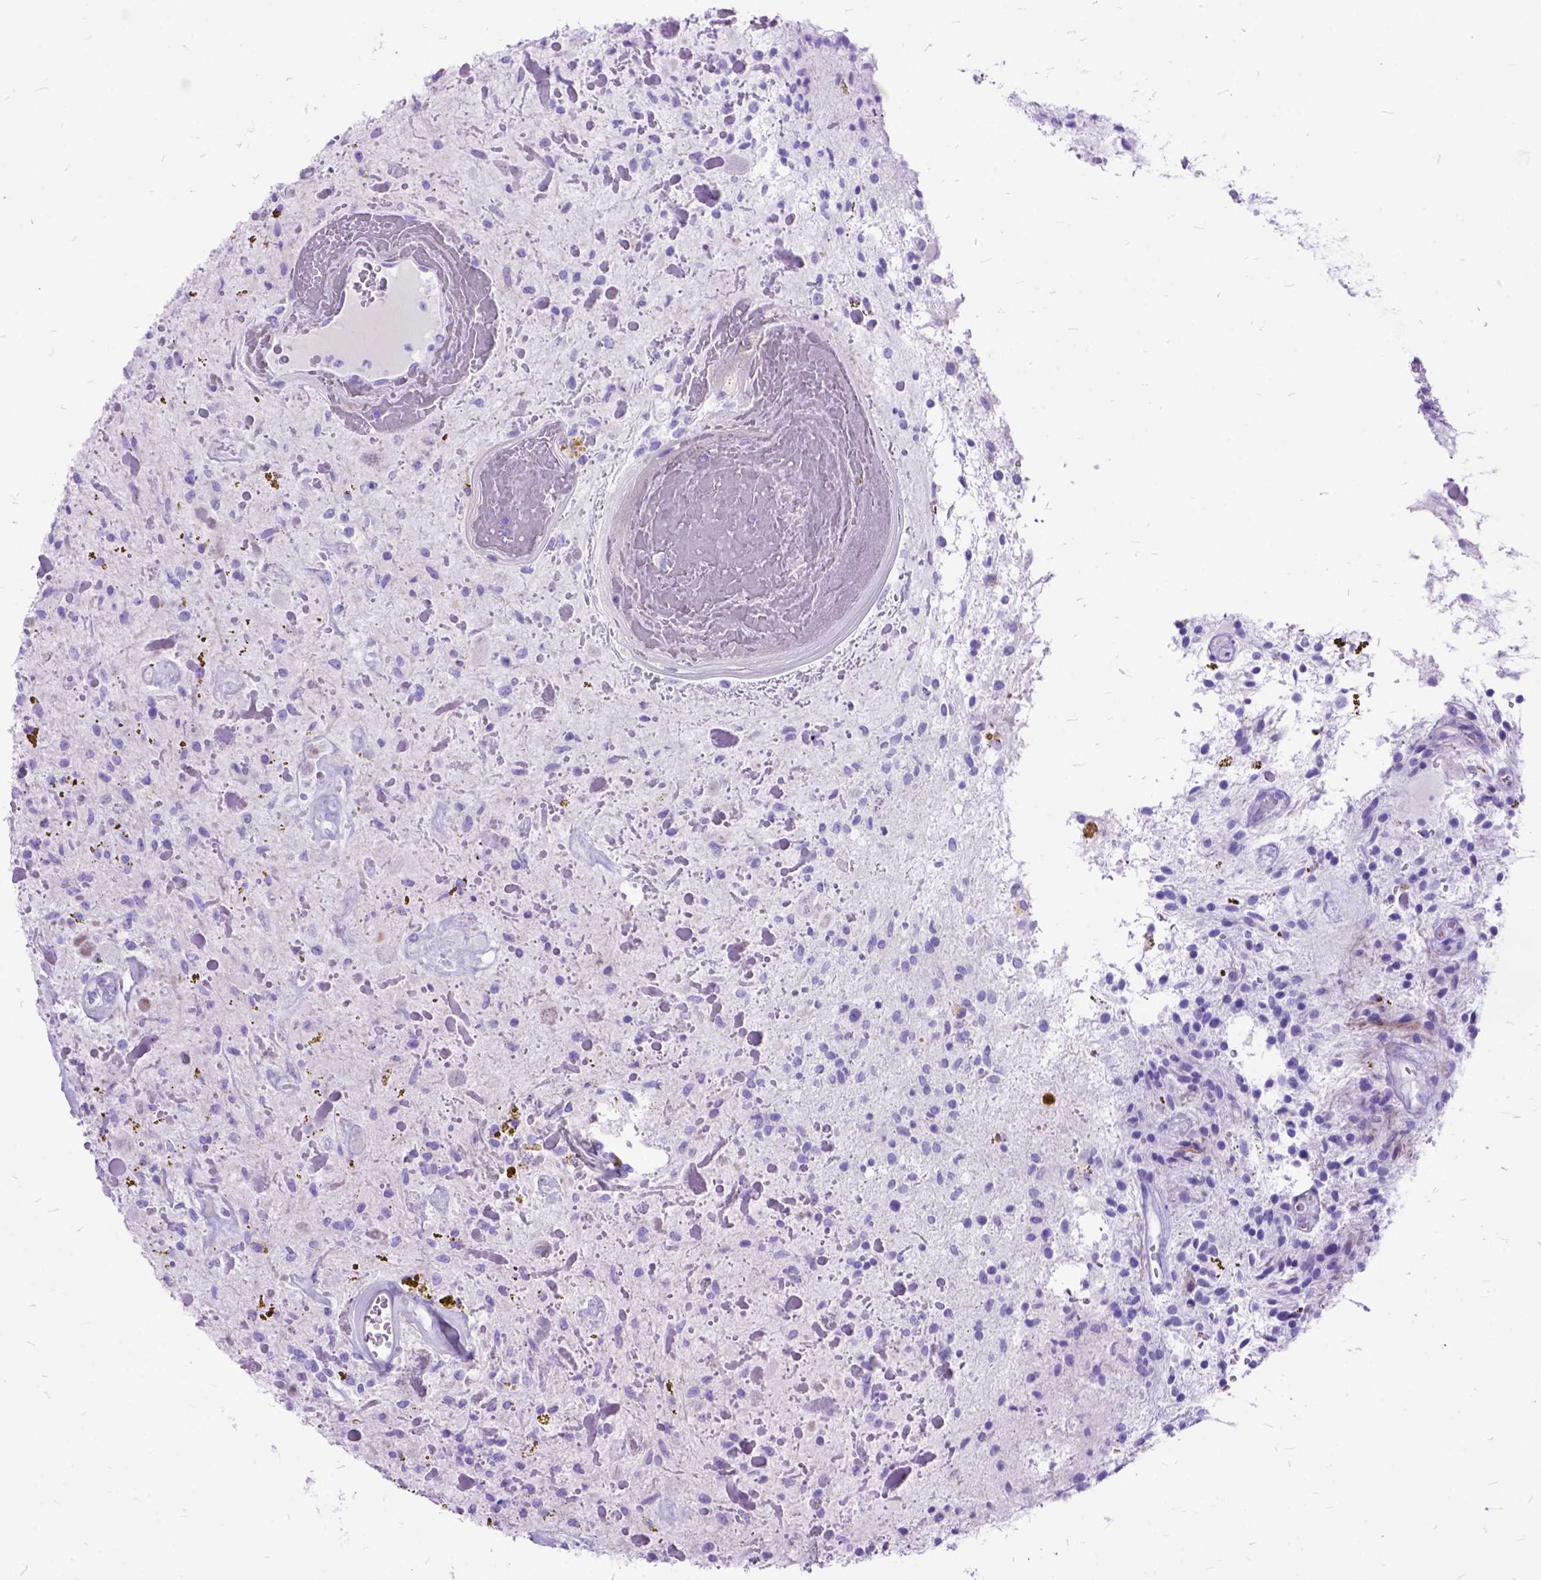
{"staining": {"intensity": "negative", "quantity": "none", "location": "none"}, "tissue": "glioma", "cell_type": "Tumor cells", "image_type": "cancer", "snomed": [{"axis": "morphology", "description": "Glioma, malignant, Low grade"}, {"axis": "topography", "description": "Cerebellum"}], "caption": "This image is of malignant low-grade glioma stained with immunohistochemistry (IHC) to label a protein in brown with the nuclei are counter-stained blue. There is no expression in tumor cells.", "gene": "DNAH2", "patient": {"sex": "female", "age": 14}}